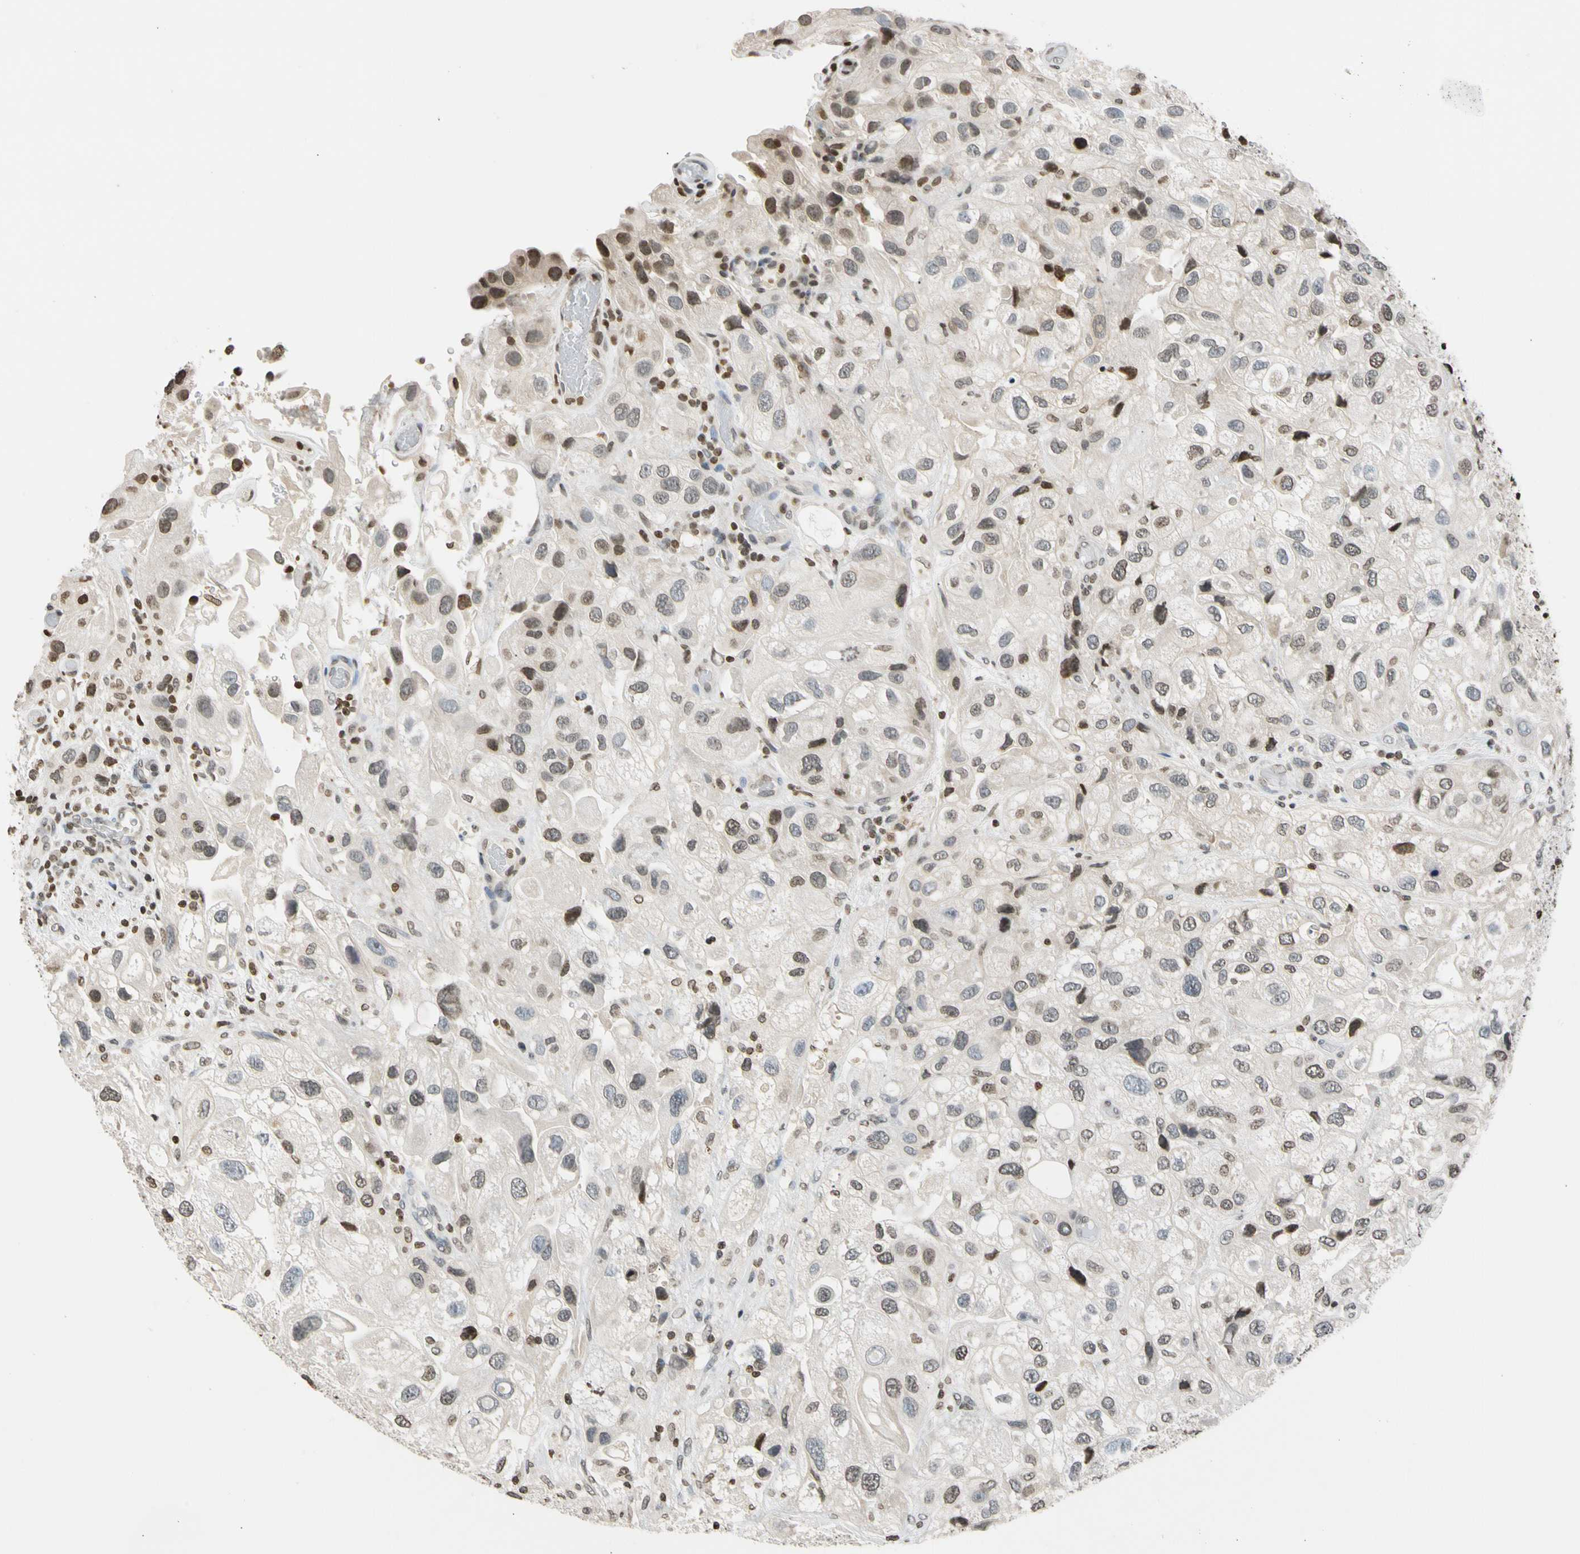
{"staining": {"intensity": "weak", "quantity": "25%-75%", "location": "cytoplasmic/membranous"}, "tissue": "urothelial cancer", "cell_type": "Tumor cells", "image_type": "cancer", "snomed": [{"axis": "morphology", "description": "Urothelial carcinoma, High grade"}, {"axis": "topography", "description": "Urinary bladder"}], "caption": "The immunohistochemical stain highlights weak cytoplasmic/membranous expression in tumor cells of urothelial cancer tissue.", "gene": "GPX4", "patient": {"sex": "female", "age": 64}}